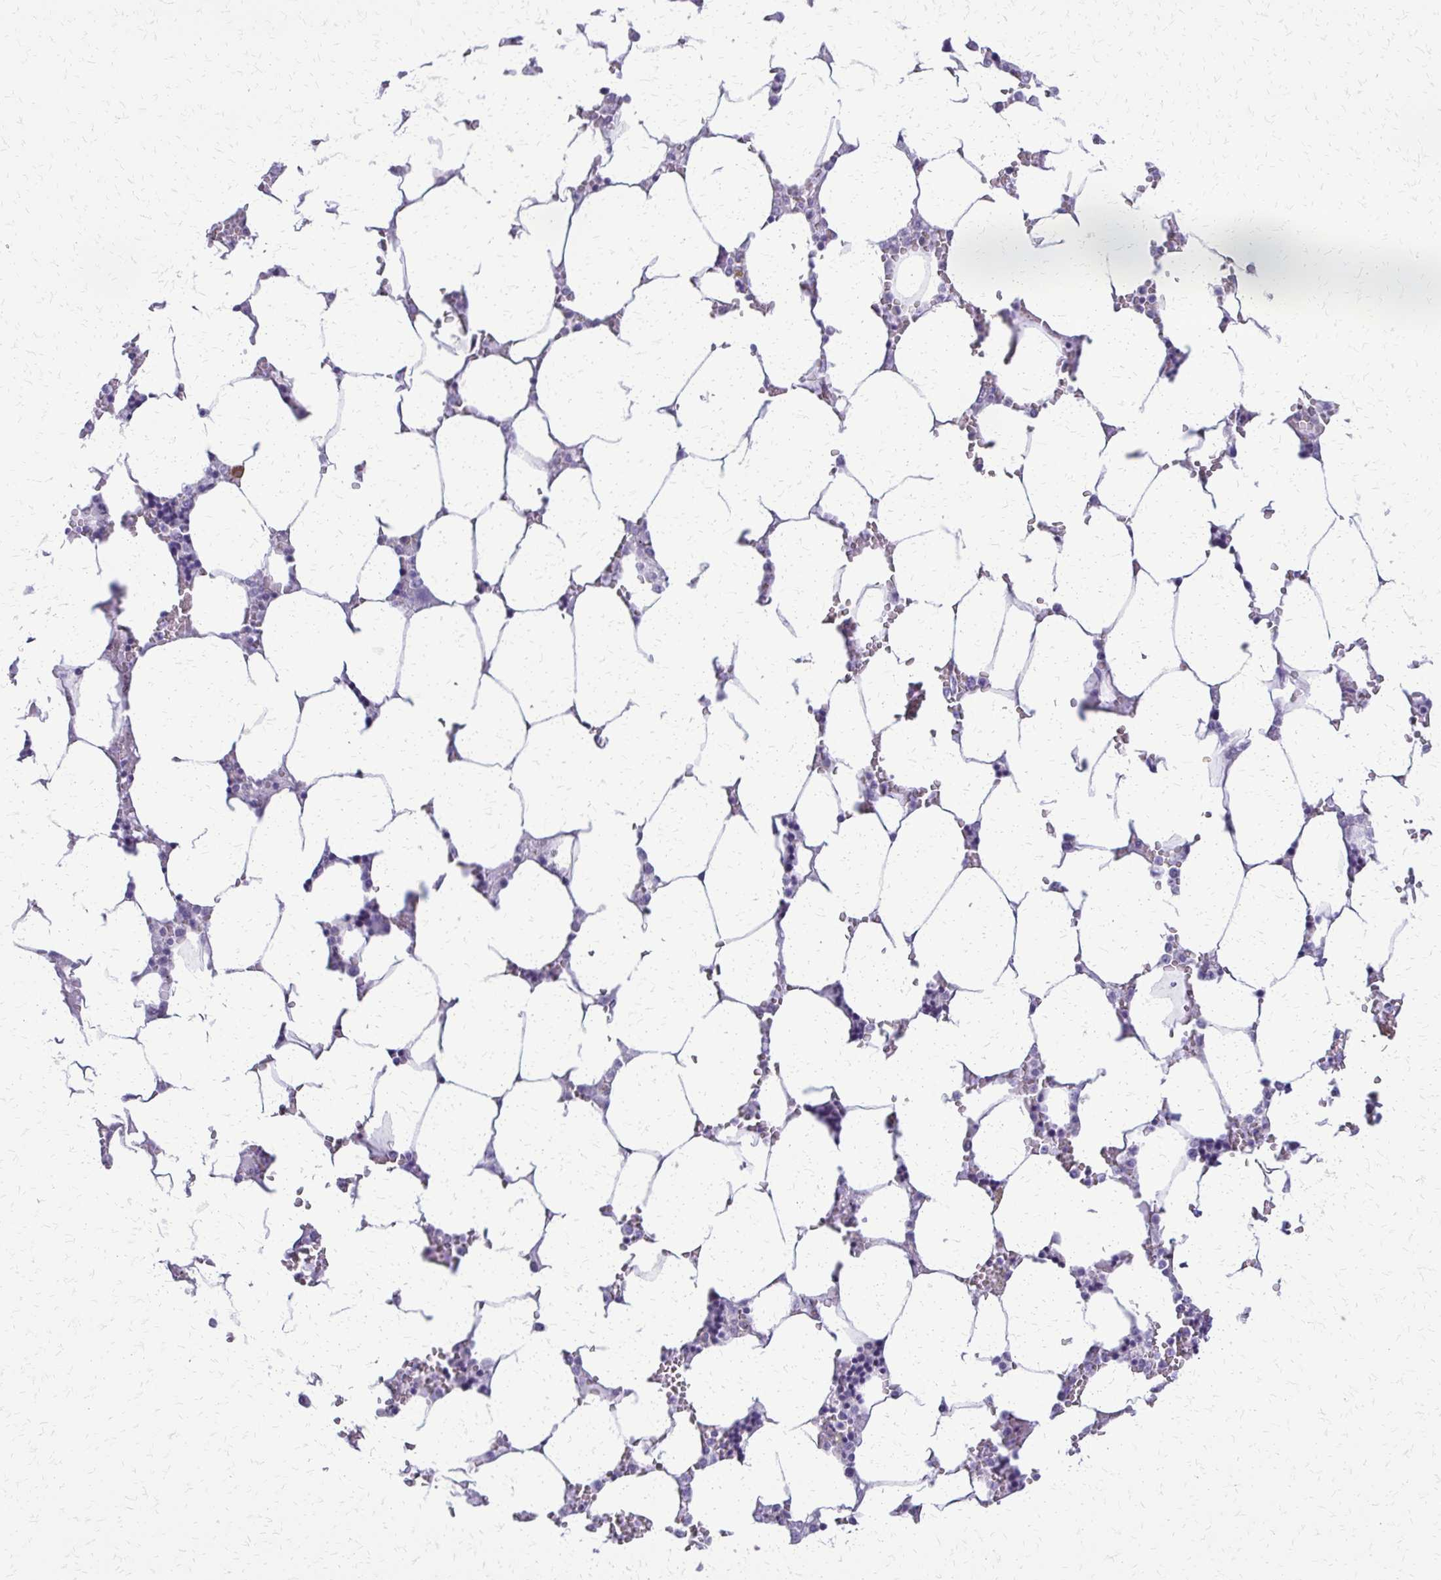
{"staining": {"intensity": "negative", "quantity": "none", "location": "none"}, "tissue": "bone marrow", "cell_type": "Hematopoietic cells", "image_type": "normal", "snomed": [{"axis": "morphology", "description": "Normal tissue, NOS"}, {"axis": "topography", "description": "Bone marrow"}], "caption": "IHC image of benign bone marrow: bone marrow stained with DAB demonstrates no significant protein positivity in hematopoietic cells.", "gene": "FAM162B", "patient": {"sex": "male", "age": 64}}